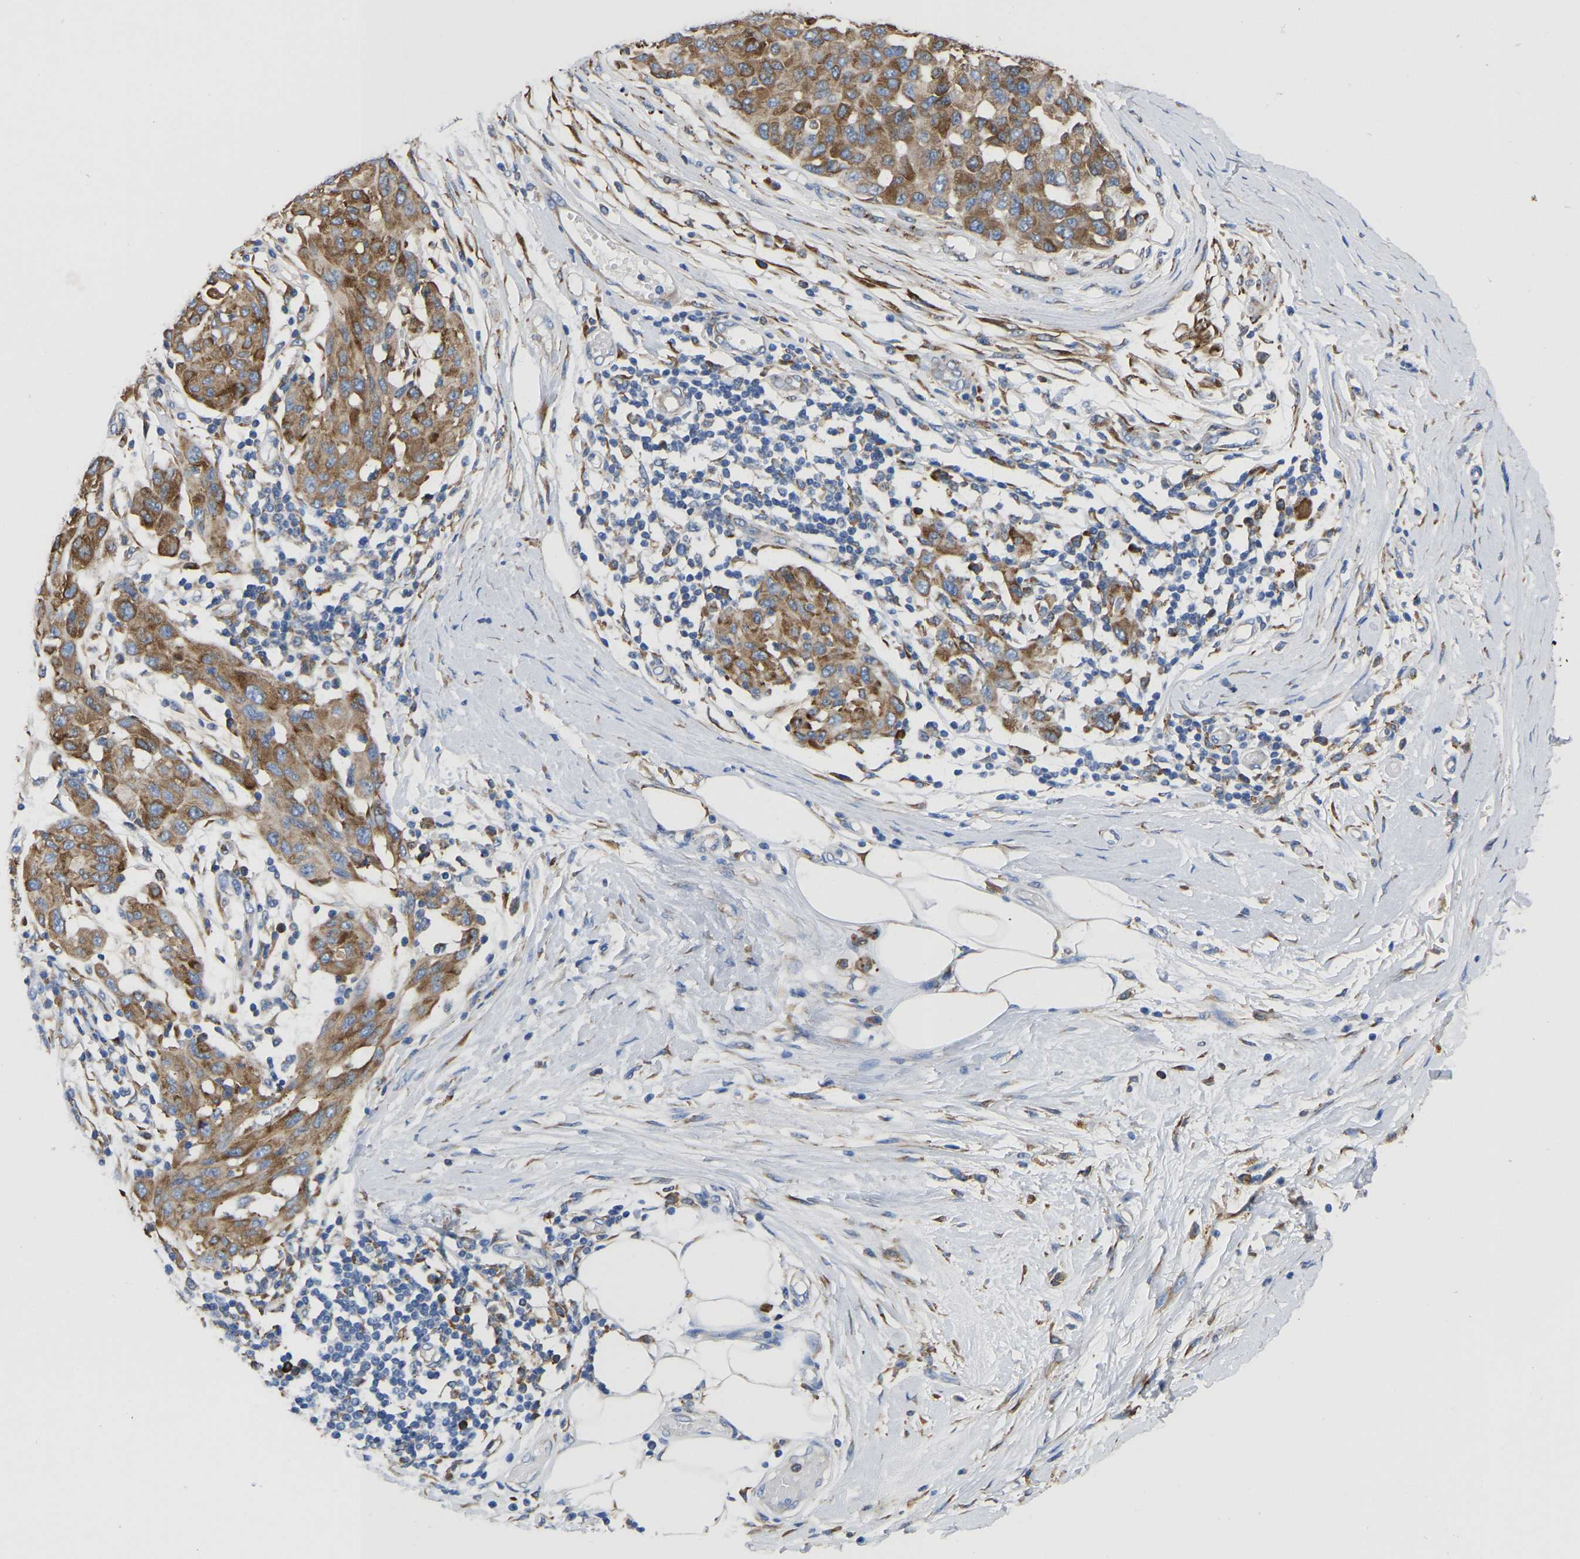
{"staining": {"intensity": "moderate", "quantity": ">75%", "location": "cytoplasmic/membranous"}, "tissue": "melanoma", "cell_type": "Tumor cells", "image_type": "cancer", "snomed": [{"axis": "morphology", "description": "Normal tissue, NOS"}, {"axis": "morphology", "description": "Malignant melanoma, NOS"}, {"axis": "topography", "description": "Skin"}], "caption": "Protein staining of melanoma tissue shows moderate cytoplasmic/membranous positivity in approximately >75% of tumor cells.", "gene": "P4HB", "patient": {"sex": "male", "age": 62}}